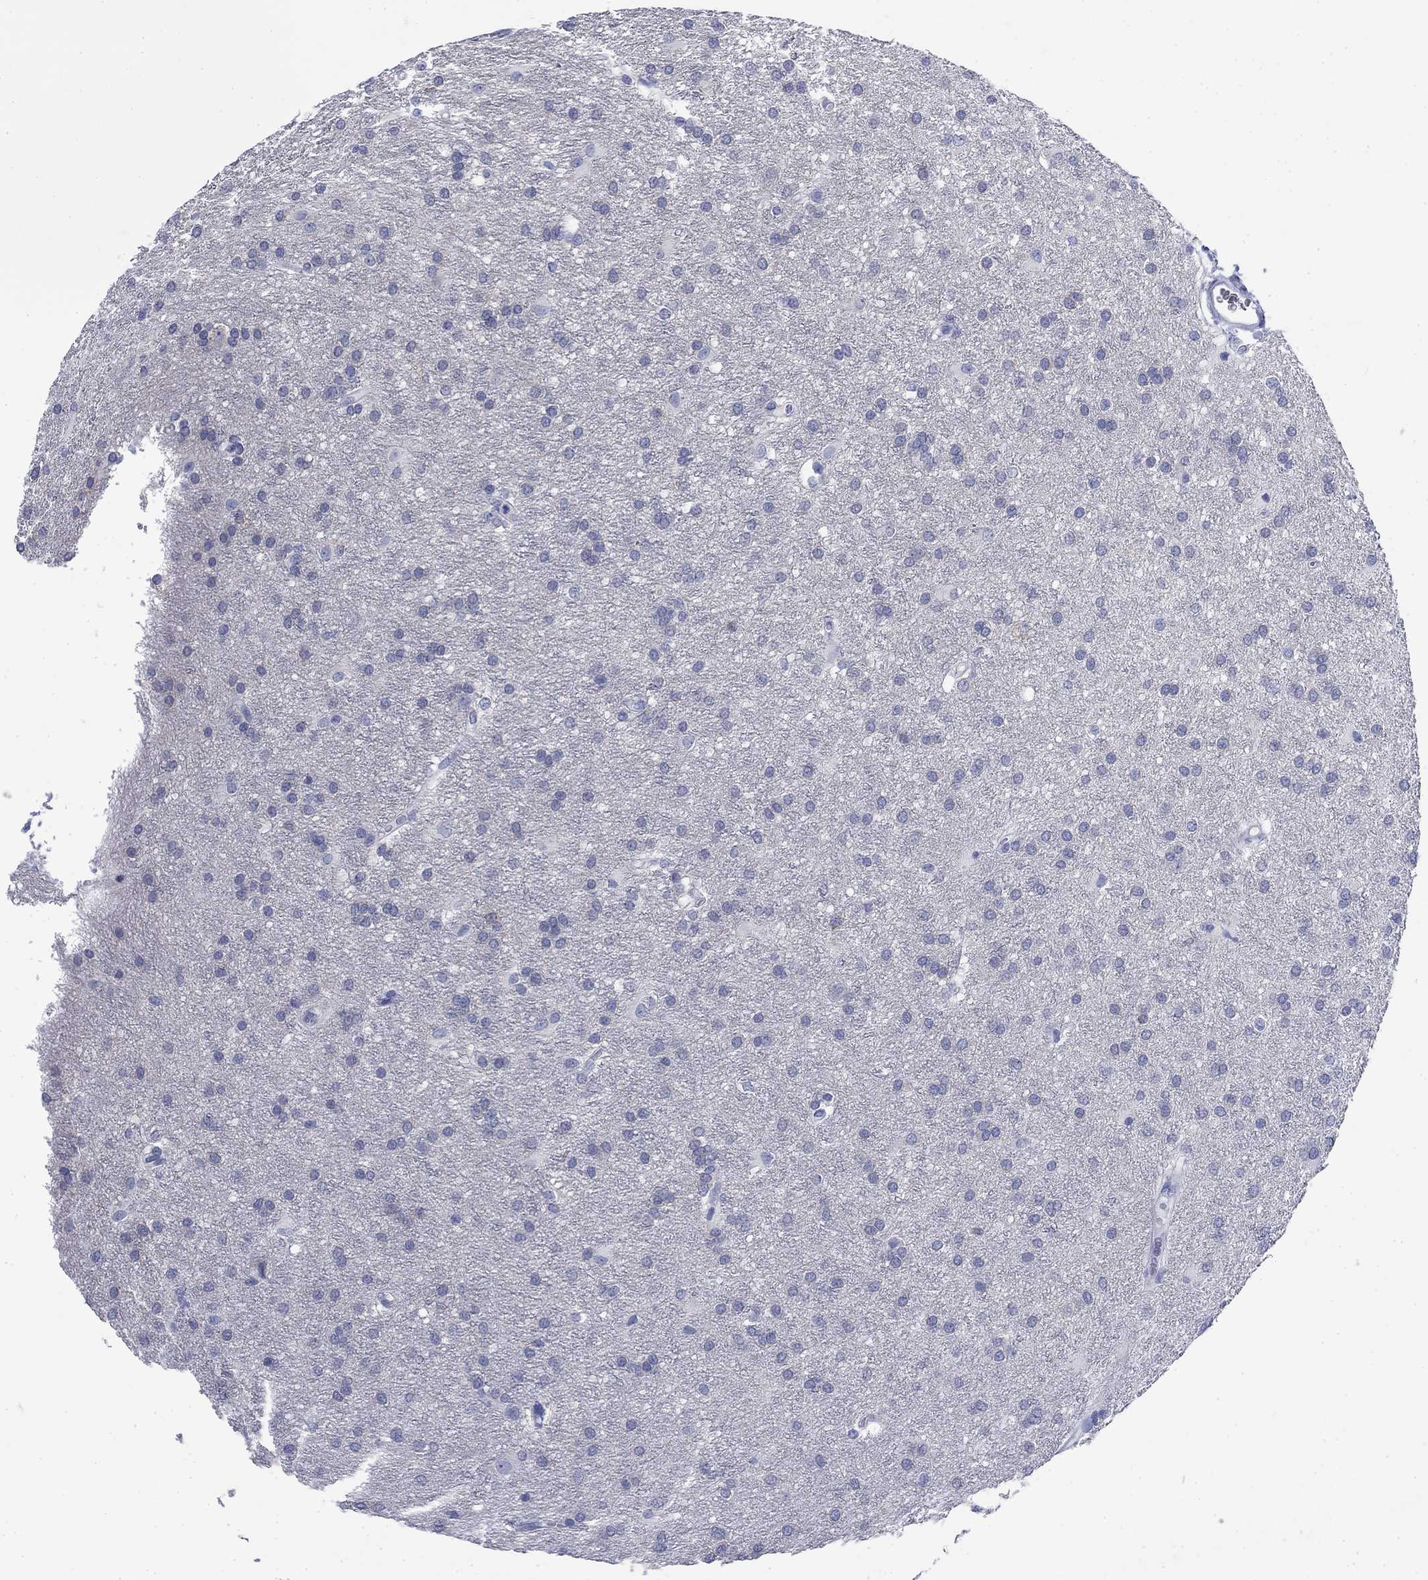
{"staining": {"intensity": "negative", "quantity": "none", "location": "none"}, "tissue": "glioma", "cell_type": "Tumor cells", "image_type": "cancer", "snomed": [{"axis": "morphology", "description": "Glioma, malignant, Low grade"}, {"axis": "topography", "description": "Brain"}], "caption": "Glioma stained for a protein using immunohistochemistry (IHC) shows no expression tumor cells.", "gene": "IGF2BP3", "patient": {"sex": "female", "age": 32}}